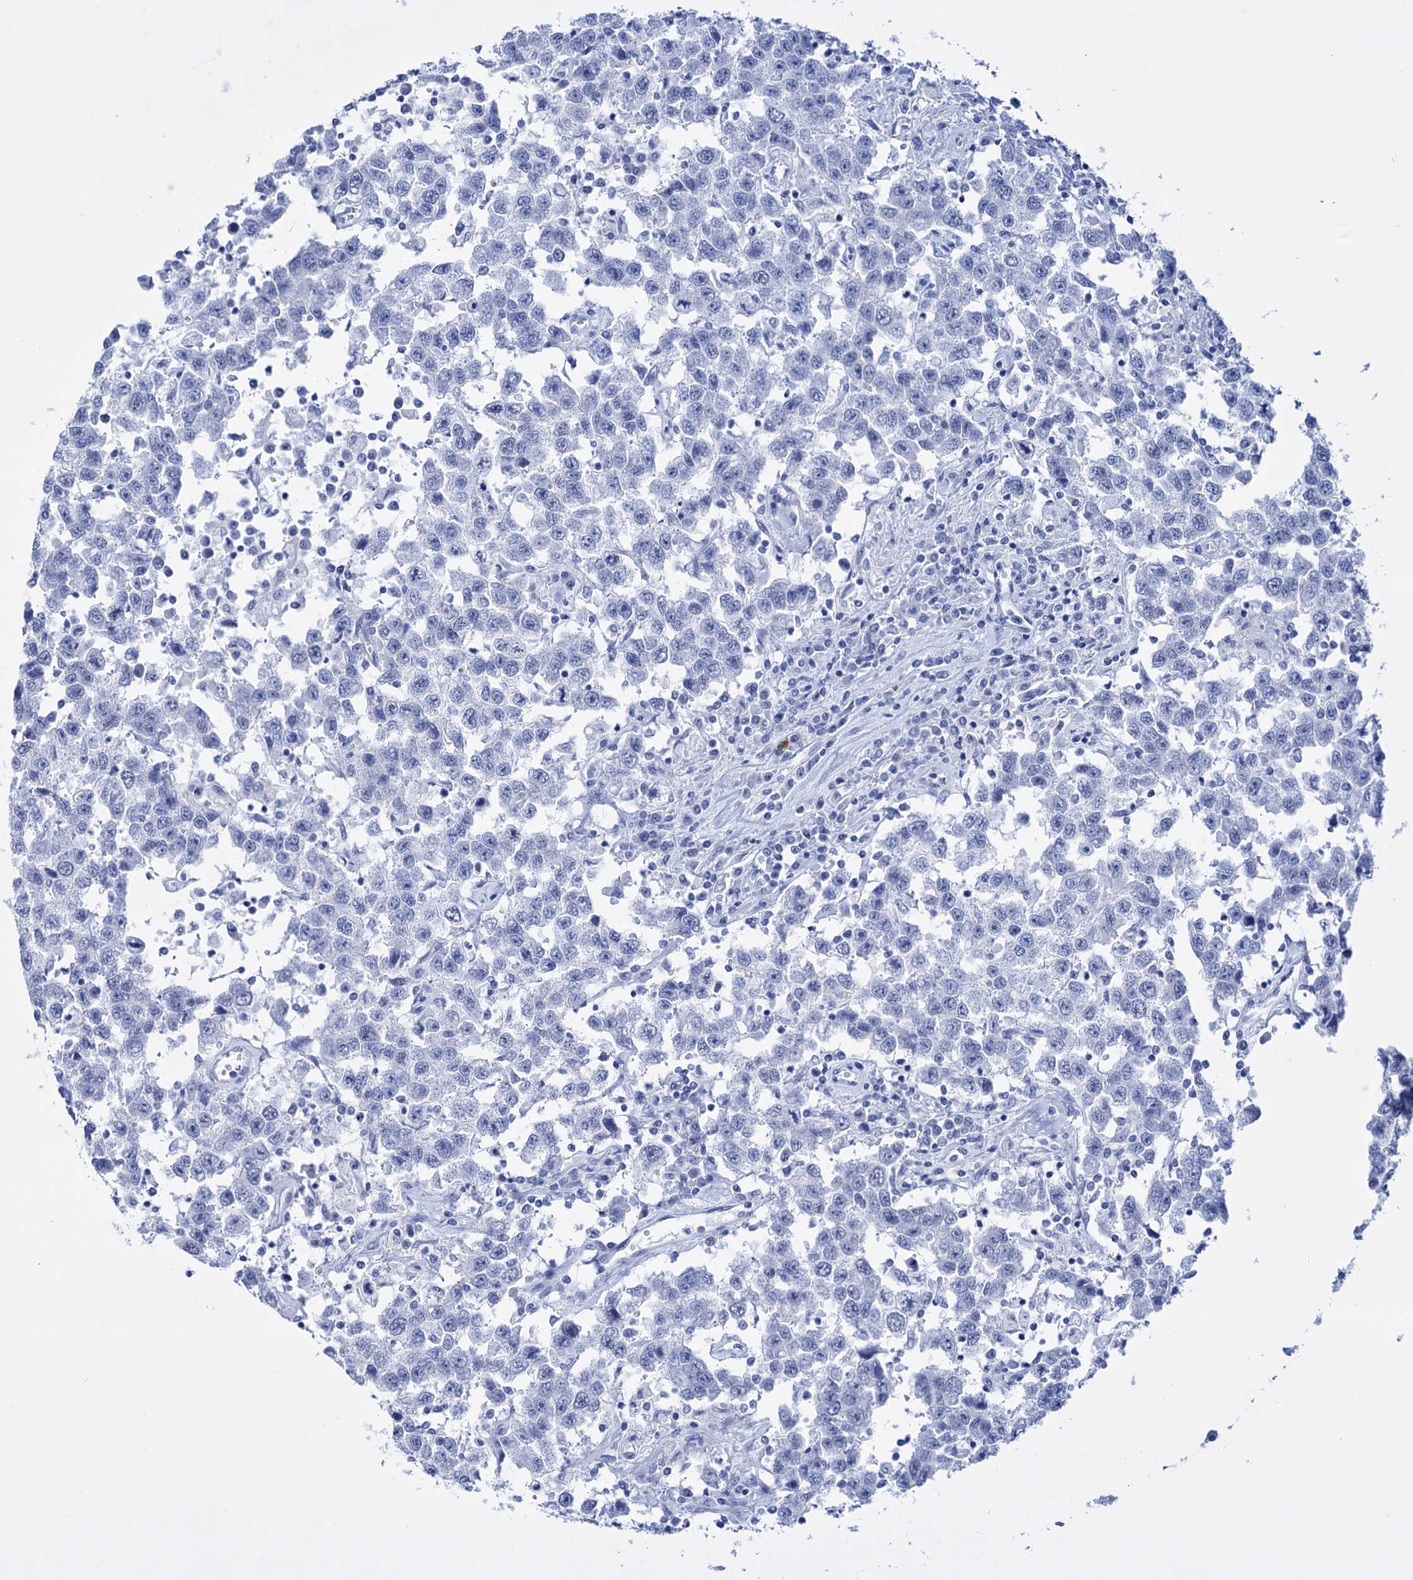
{"staining": {"intensity": "negative", "quantity": "none", "location": "none"}, "tissue": "testis cancer", "cell_type": "Tumor cells", "image_type": "cancer", "snomed": [{"axis": "morphology", "description": "Seminoma, NOS"}, {"axis": "topography", "description": "Testis"}], "caption": "Tumor cells are negative for brown protein staining in seminoma (testis).", "gene": "FBXW12", "patient": {"sex": "male", "age": 41}}